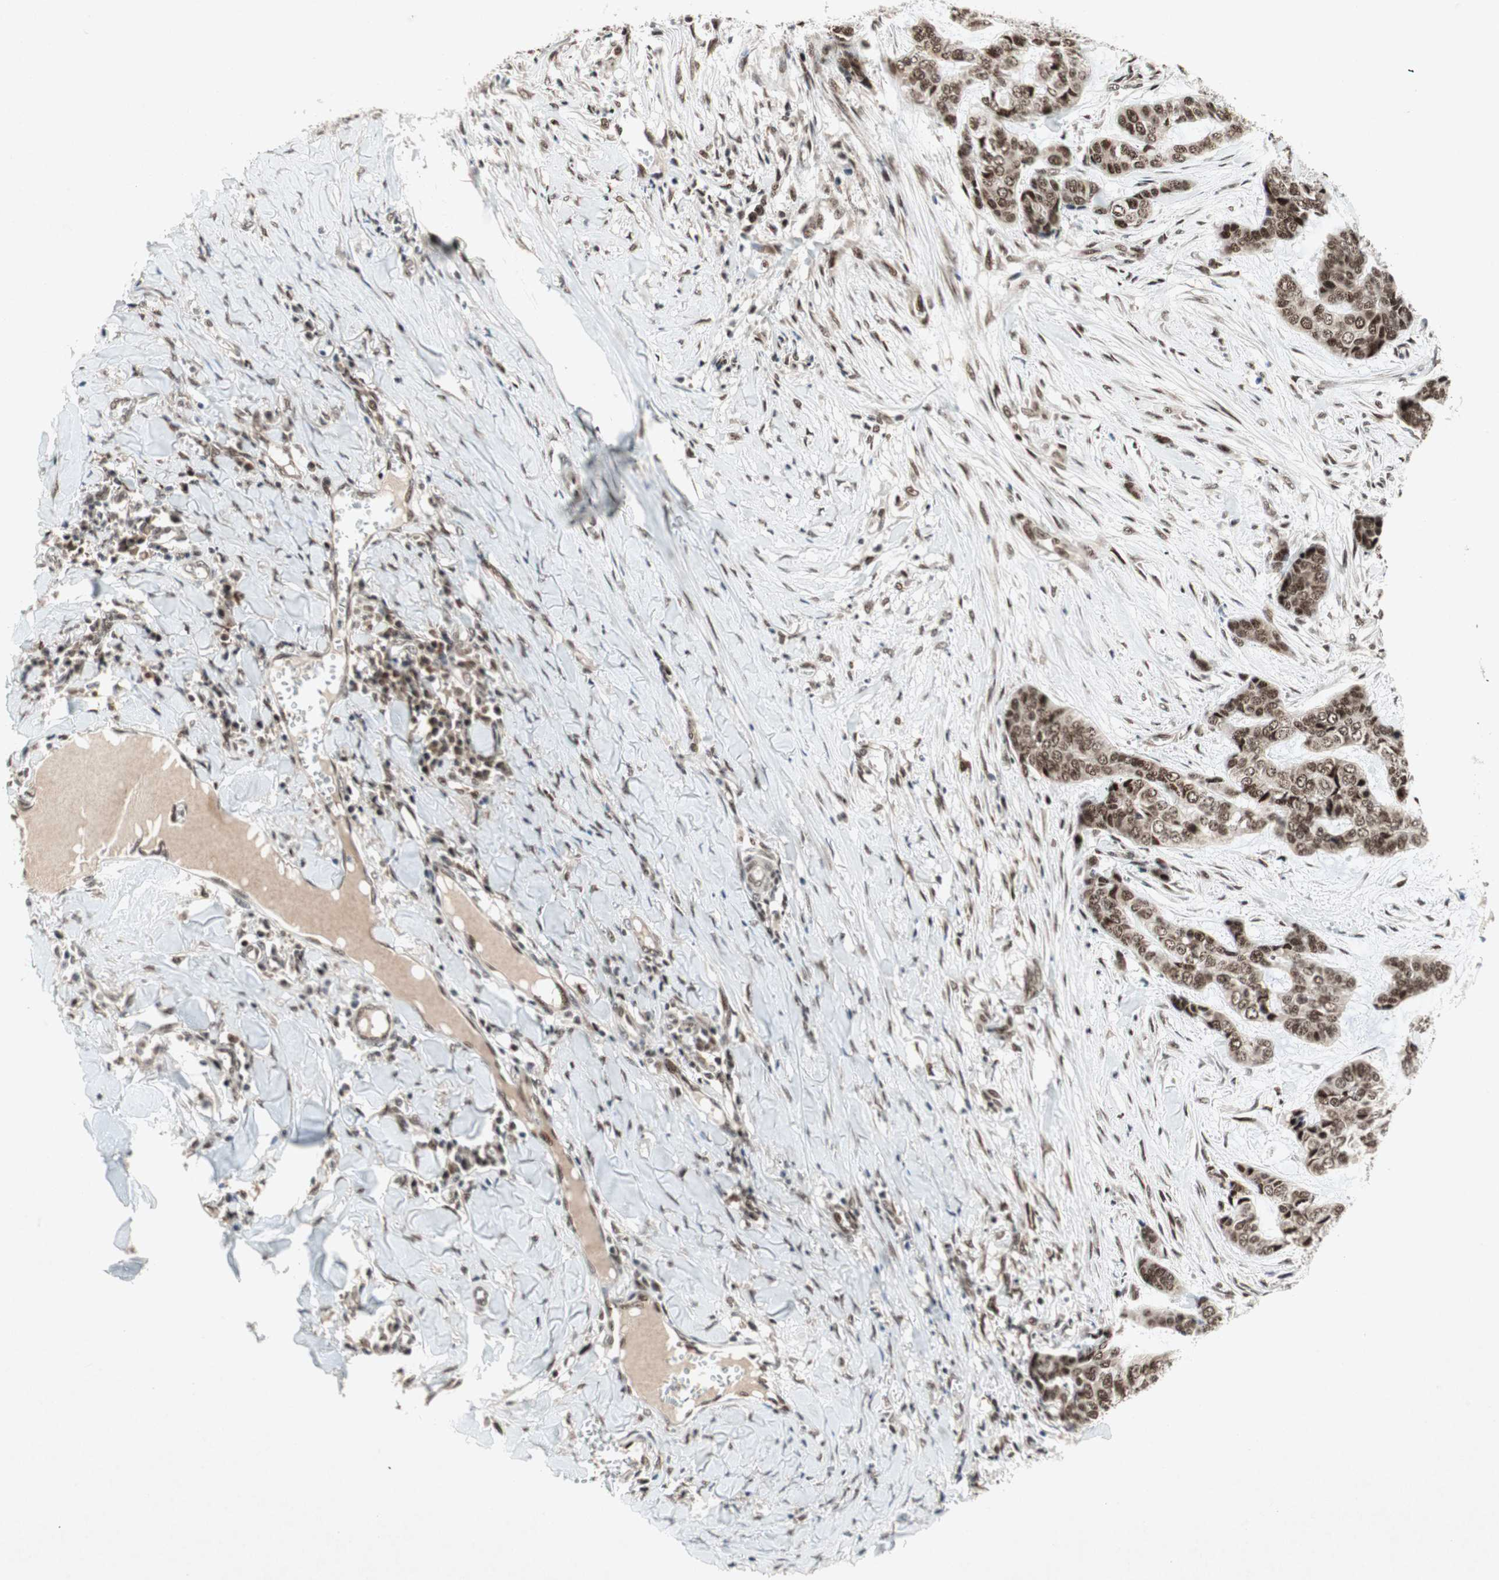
{"staining": {"intensity": "strong", "quantity": ">75%", "location": "nuclear"}, "tissue": "skin cancer", "cell_type": "Tumor cells", "image_type": "cancer", "snomed": [{"axis": "morphology", "description": "Basal cell carcinoma"}, {"axis": "topography", "description": "Skin"}], "caption": "Brown immunohistochemical staining in skin cancer (basal cell carcinoma) displays strong nuclear staining in about >75% of tumor cells.", "gene": "TCF12", "patient": {"sex": "female", "age": 64}}